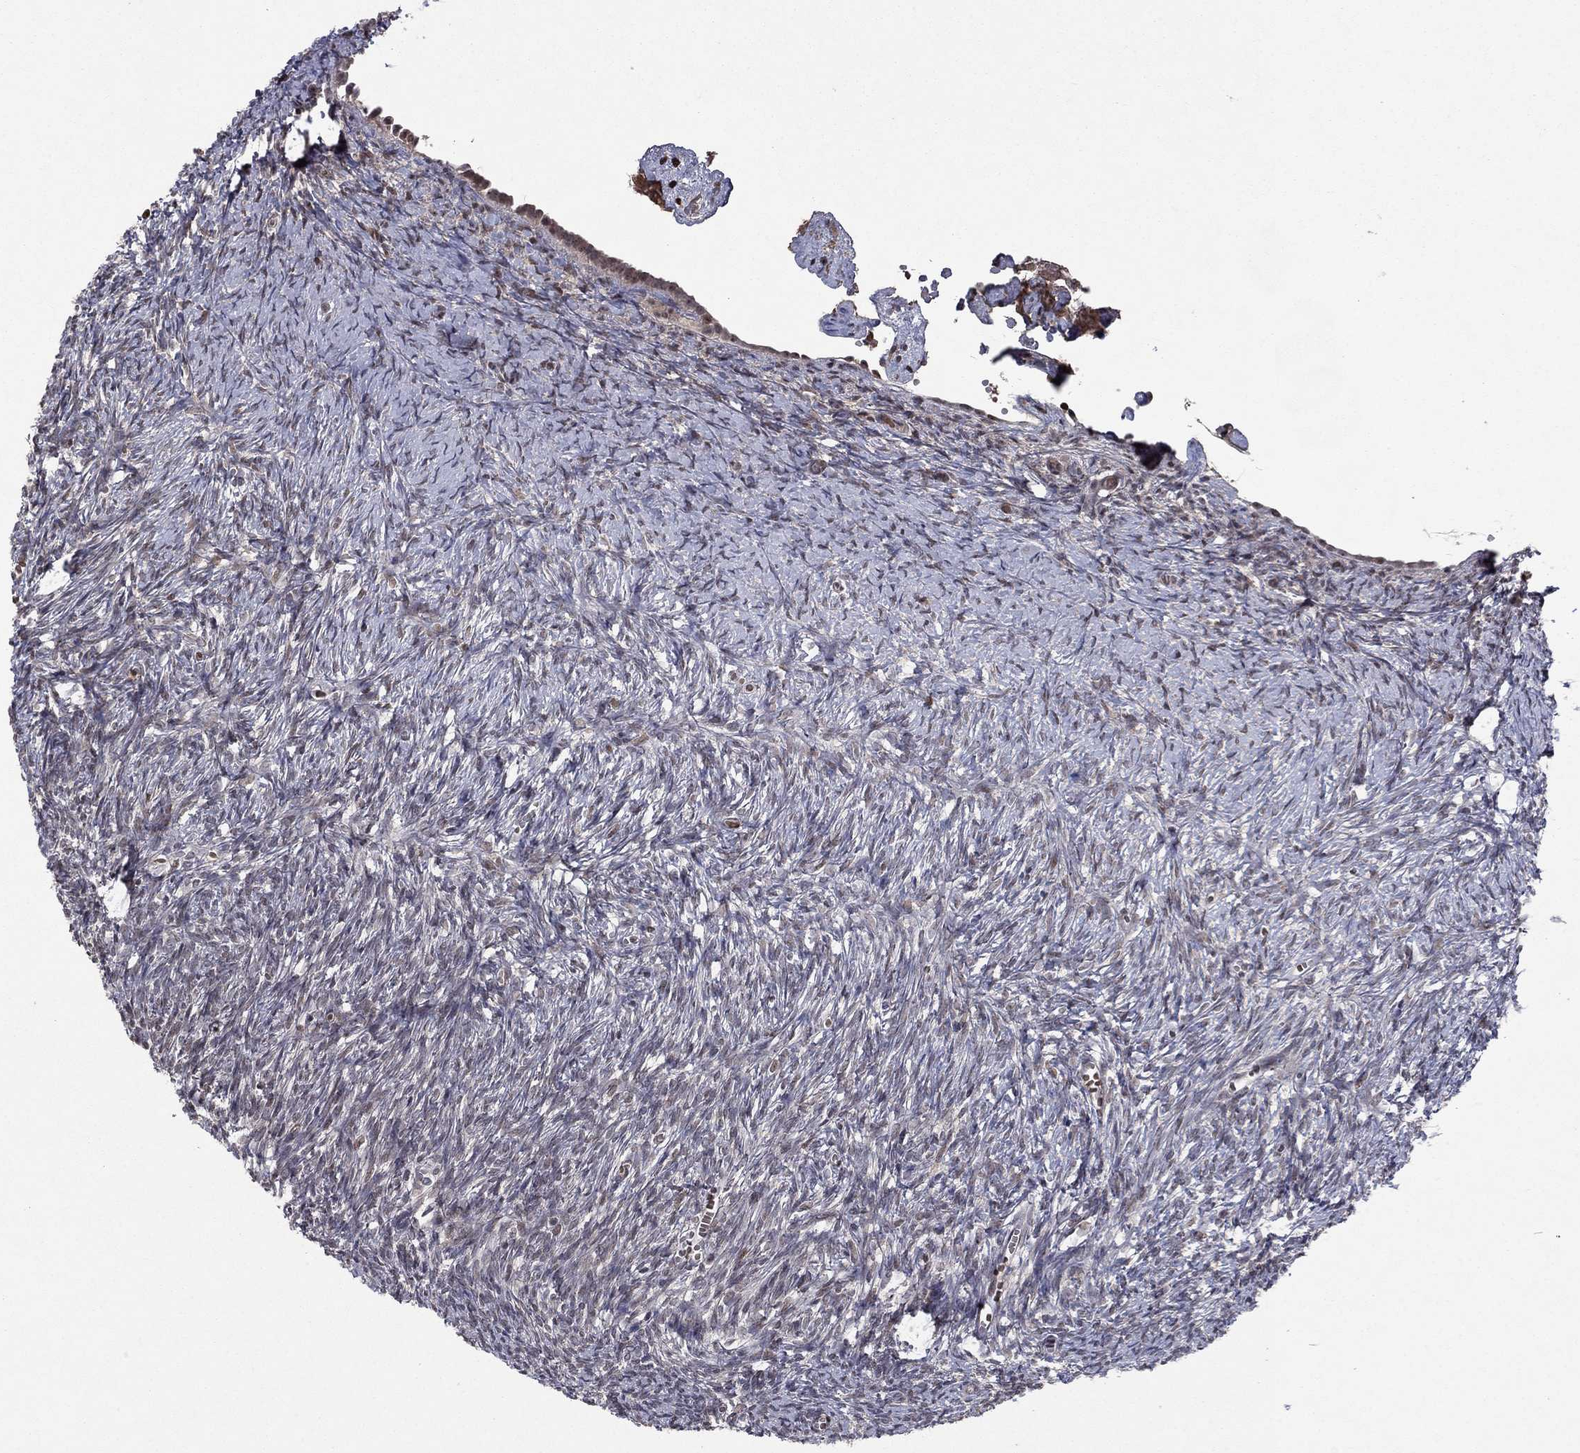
{"staining": {"intensity": "negative", "quantity": "none", "location": "none"}, "tissue": "ovary", "cell_type": "Ovarian stroma cells", "image_type": "normal", "snomed": [{"axis": "morphology", "description": "Normal tissue, NOS"}, {"axis": "topography", "description": "Ovary"}], "caption": "This is an immunohistochemistry (IHC) image of benign human ovary. There is no positivity in ovarian stroma cells.", "gene": "SORBS1", "patient": {"sex": "female", "age": 43}}